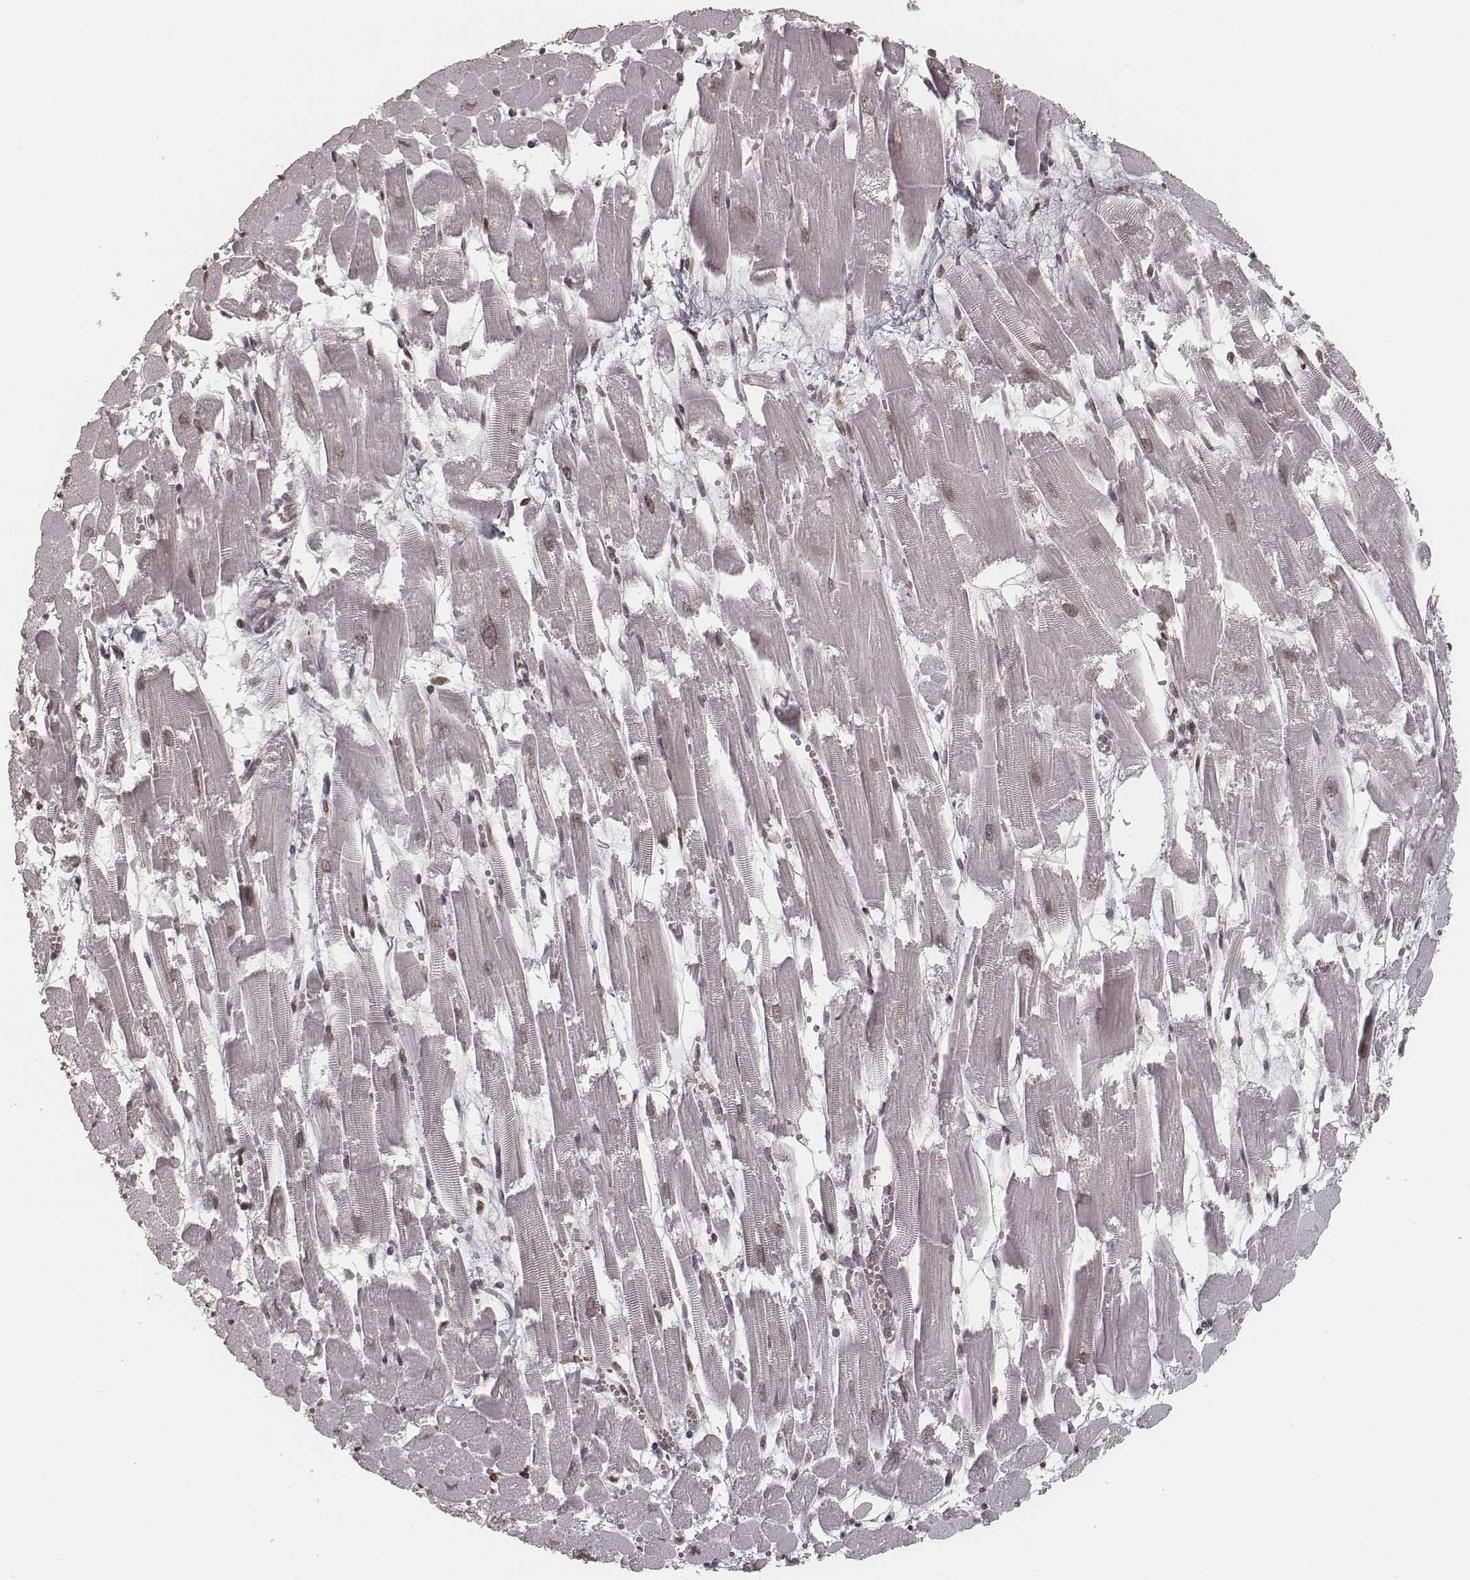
{"staining": {"intensity": "moderate", "quantity": ">75%", "location": "nuclear"}, "tissue": "heart muscle", "cell_type": "Cardiomyocytes", "image_type": "normal", "snomed": [{"axis": "morphology", "description": "Normal tissue, NOS"}, {"axis": "topography", "description": "Heart"}], "caption": "This image demonstrates normal heart muscle stained with immunohistochemistry to label a protein in brown. The nuclear of cardiomyocytes show moderate positivity for the protein. Nuclei are counter-stained blue.", "gene": "HMGA2", "patient": {"sex": "female", "age": 52}}